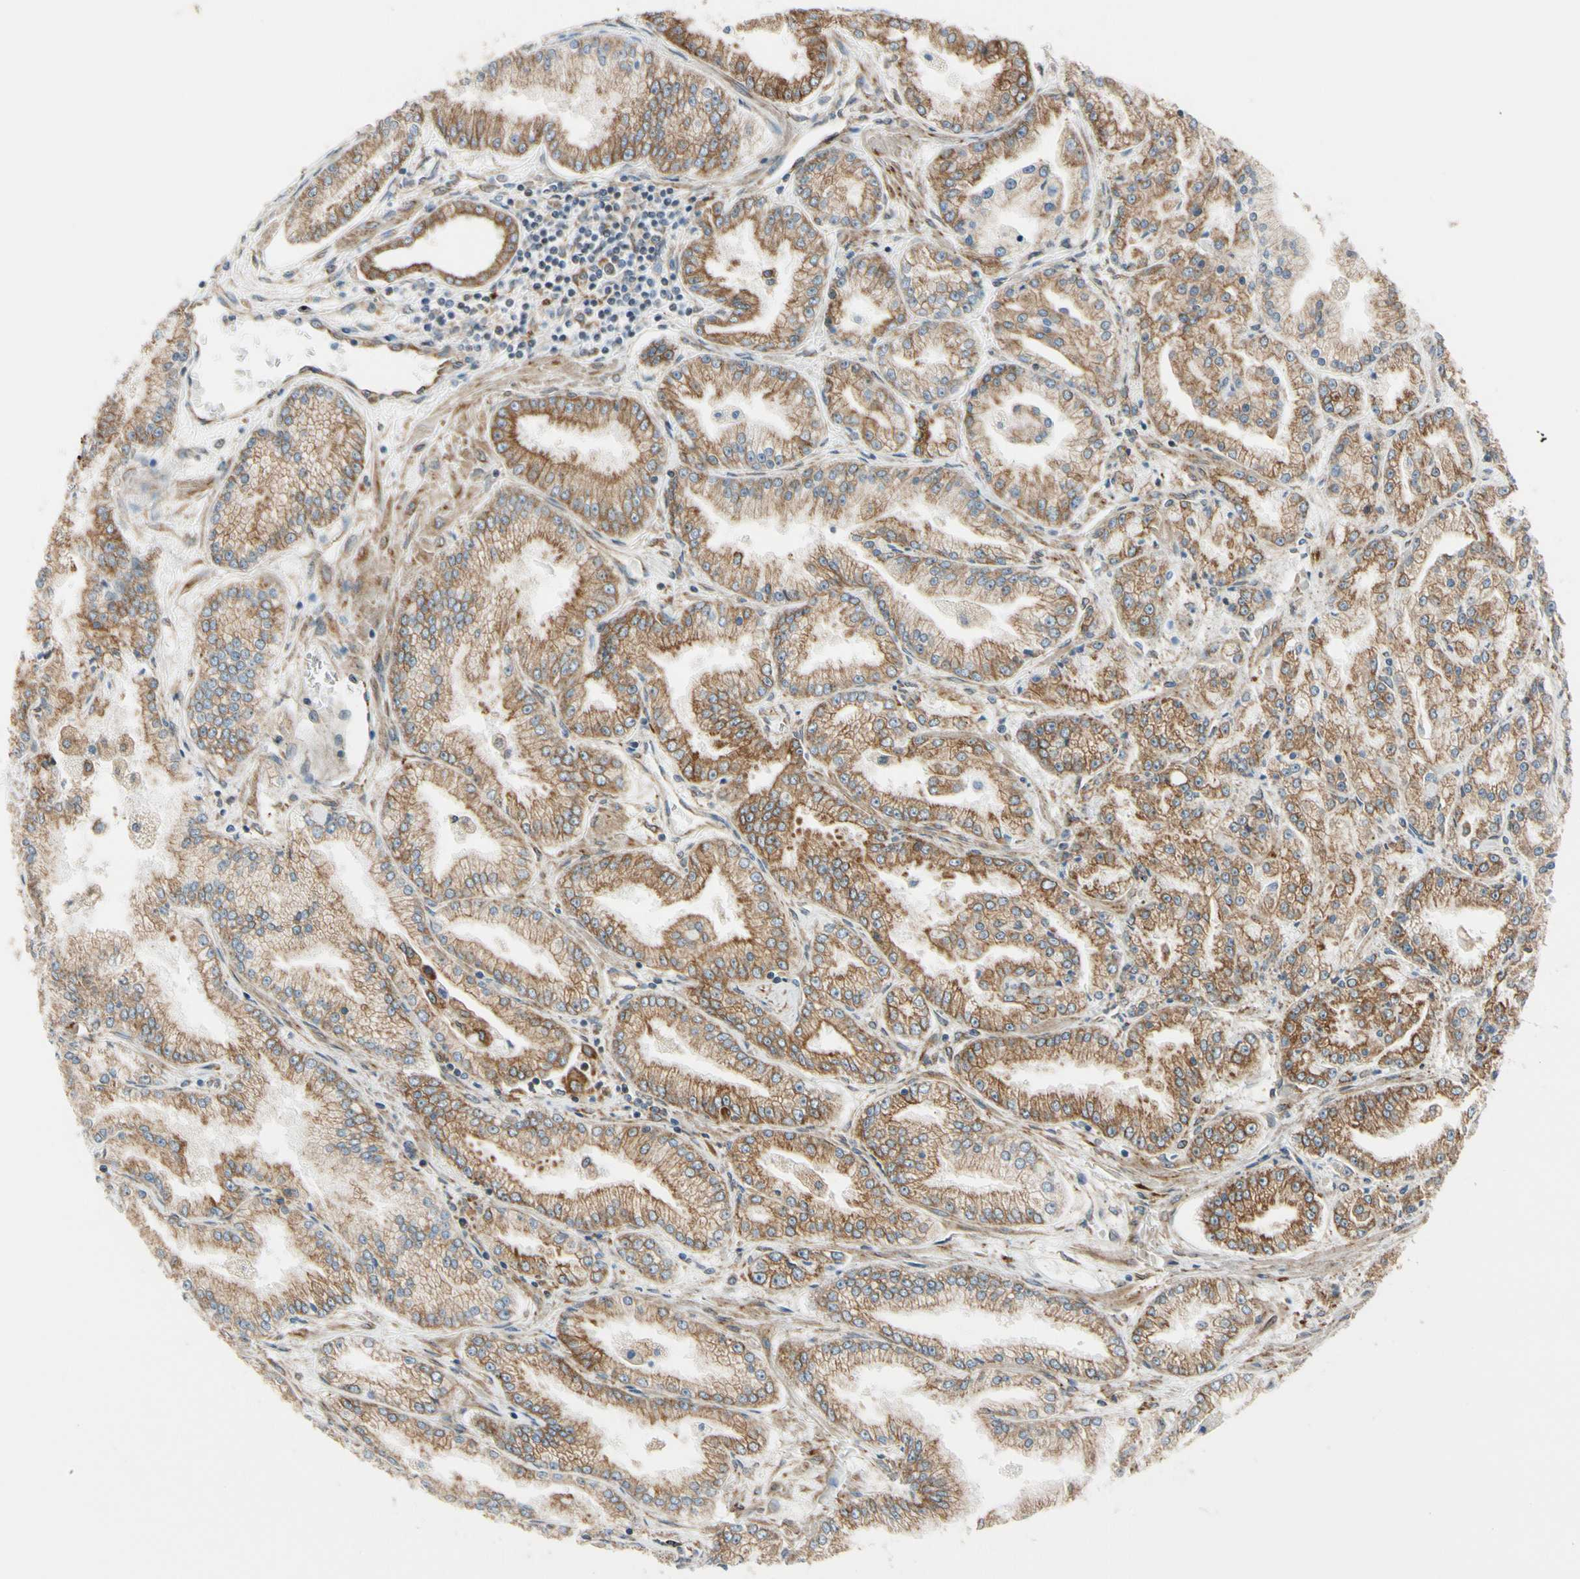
{"staining": {"intensity": "moderate", "quantity": ">75%", "location": "cytoplasmic/membranous"}, "tissue": "prostate cancer", "cell_type": "Tumor cells", "image_type": "cancer", "snomed": [{"axis": "morphology", "description": "Adenocarcinoma, High grade"}, {"axis": "topography", "description": "Prostate"}], "caption": "Human prostate cancer stained for a protein (brown) demonstrates moderate cytoplasmic/membranous positive expression in about >75% of tumor cells.", "gene": "CLCC1", "patient": {"sex": "male", "age": 61}}